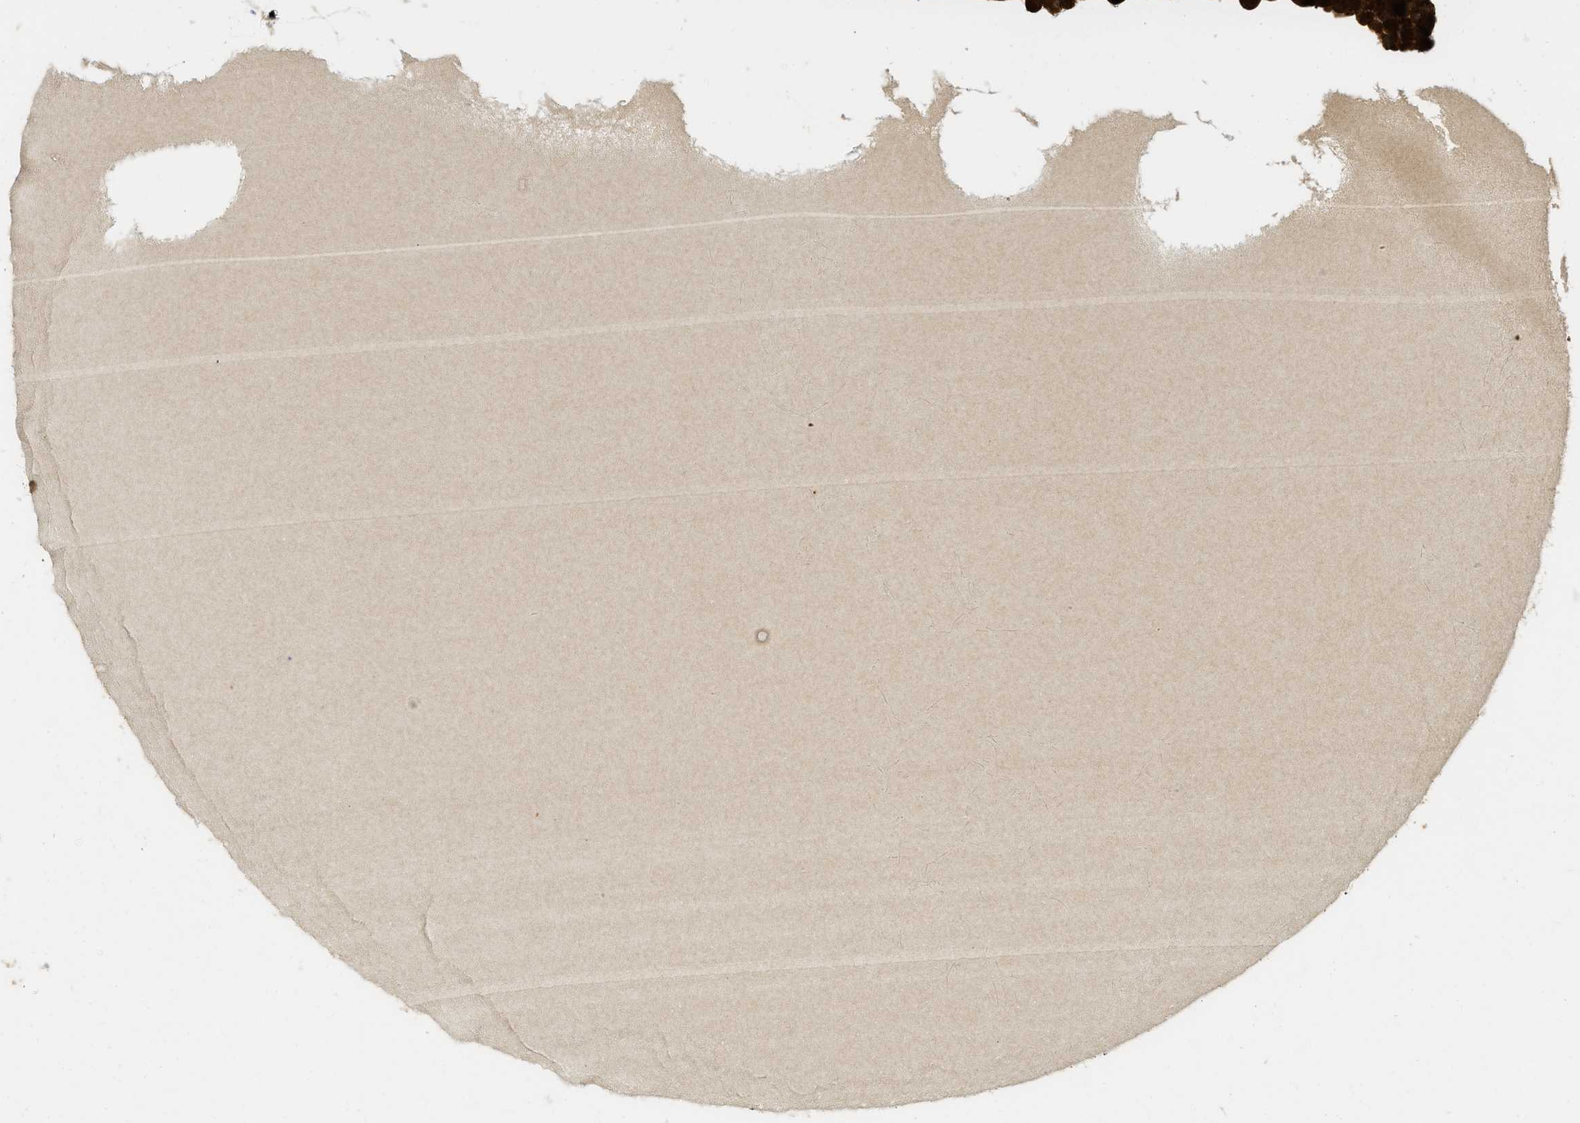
{"staining": {"intensity": "strong", "quantity": ">75%", "location": "cytoplasmic/membranous,nuclear"}, "tissue": "testis cancer", "cell_type": "Tumor cells", "image_type": "cancer", "snomed": [{"axis": "morphology", "description": "Seminoma, NOS"}, {"axis": "topography", "description": "Testis"}], "caption": "A brown stain shows strong cytoplasmic/membranous and nuclear positivity of a protein in seminoma (testis) tumor cells.", "gene": "ADSL", "patient": {"sex": "male", "age": 71}}